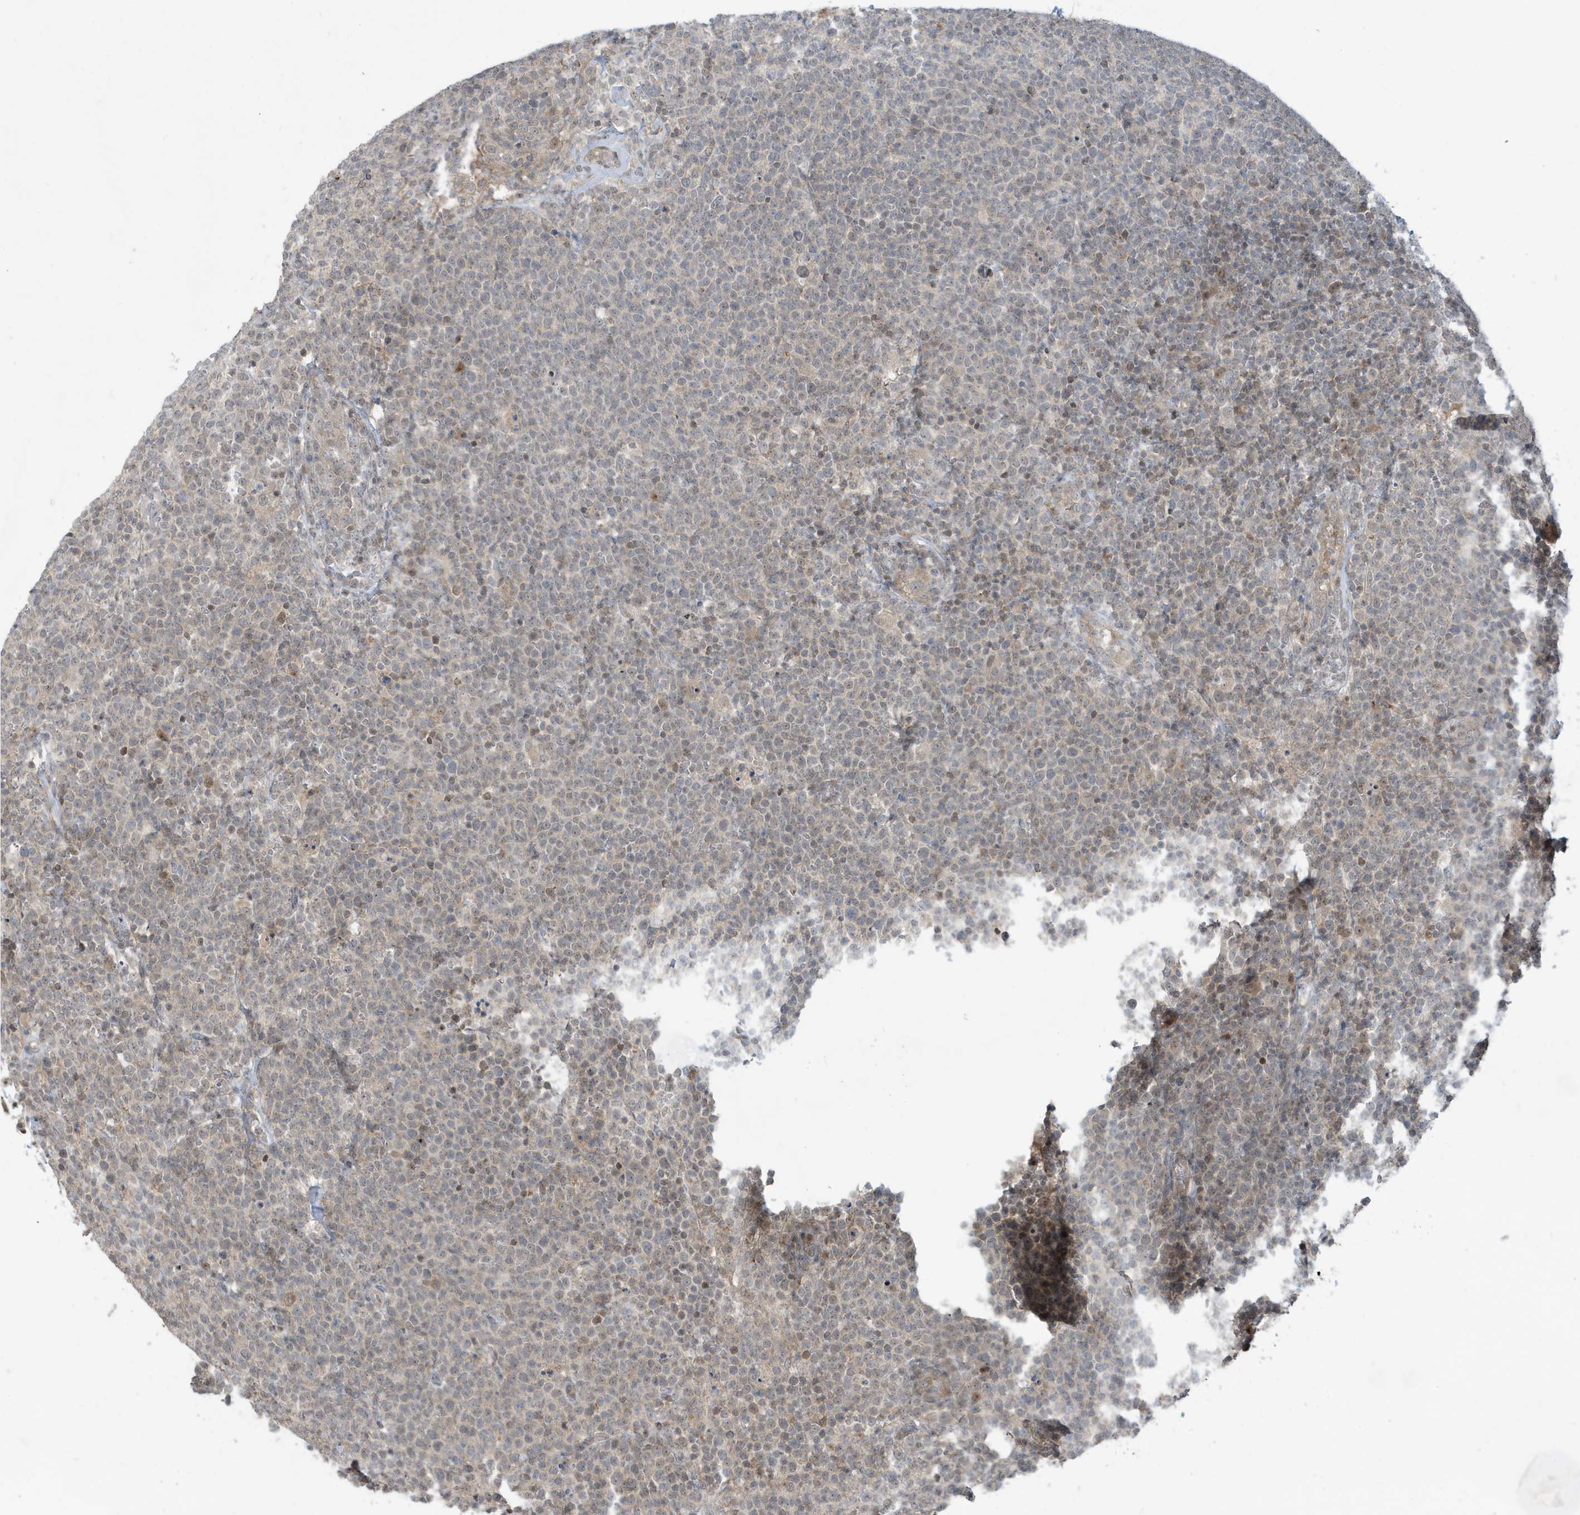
{"staining": {"intensity": "weak", "quantity": "<25%", "location": "cytoplasmic/membranous"}, "tissue": "lymphoma", "cell_type": "Tumor cells", "image_type": "cancer", "snomed": [{"axis": "morphology", "description": "Malignant lymphoma, non-Hodgkin's type, High grade"}, {"axis": "topography", "description": "Lymph node"}], "caption": "Malignant lymphoma, non-Hodgkin's type (high-grade) was stained to show a protein in brown. There is no significant positivity in tumor cells.", "gene": "PRRT3", "patient": {"sex": "male", "age": 61}}